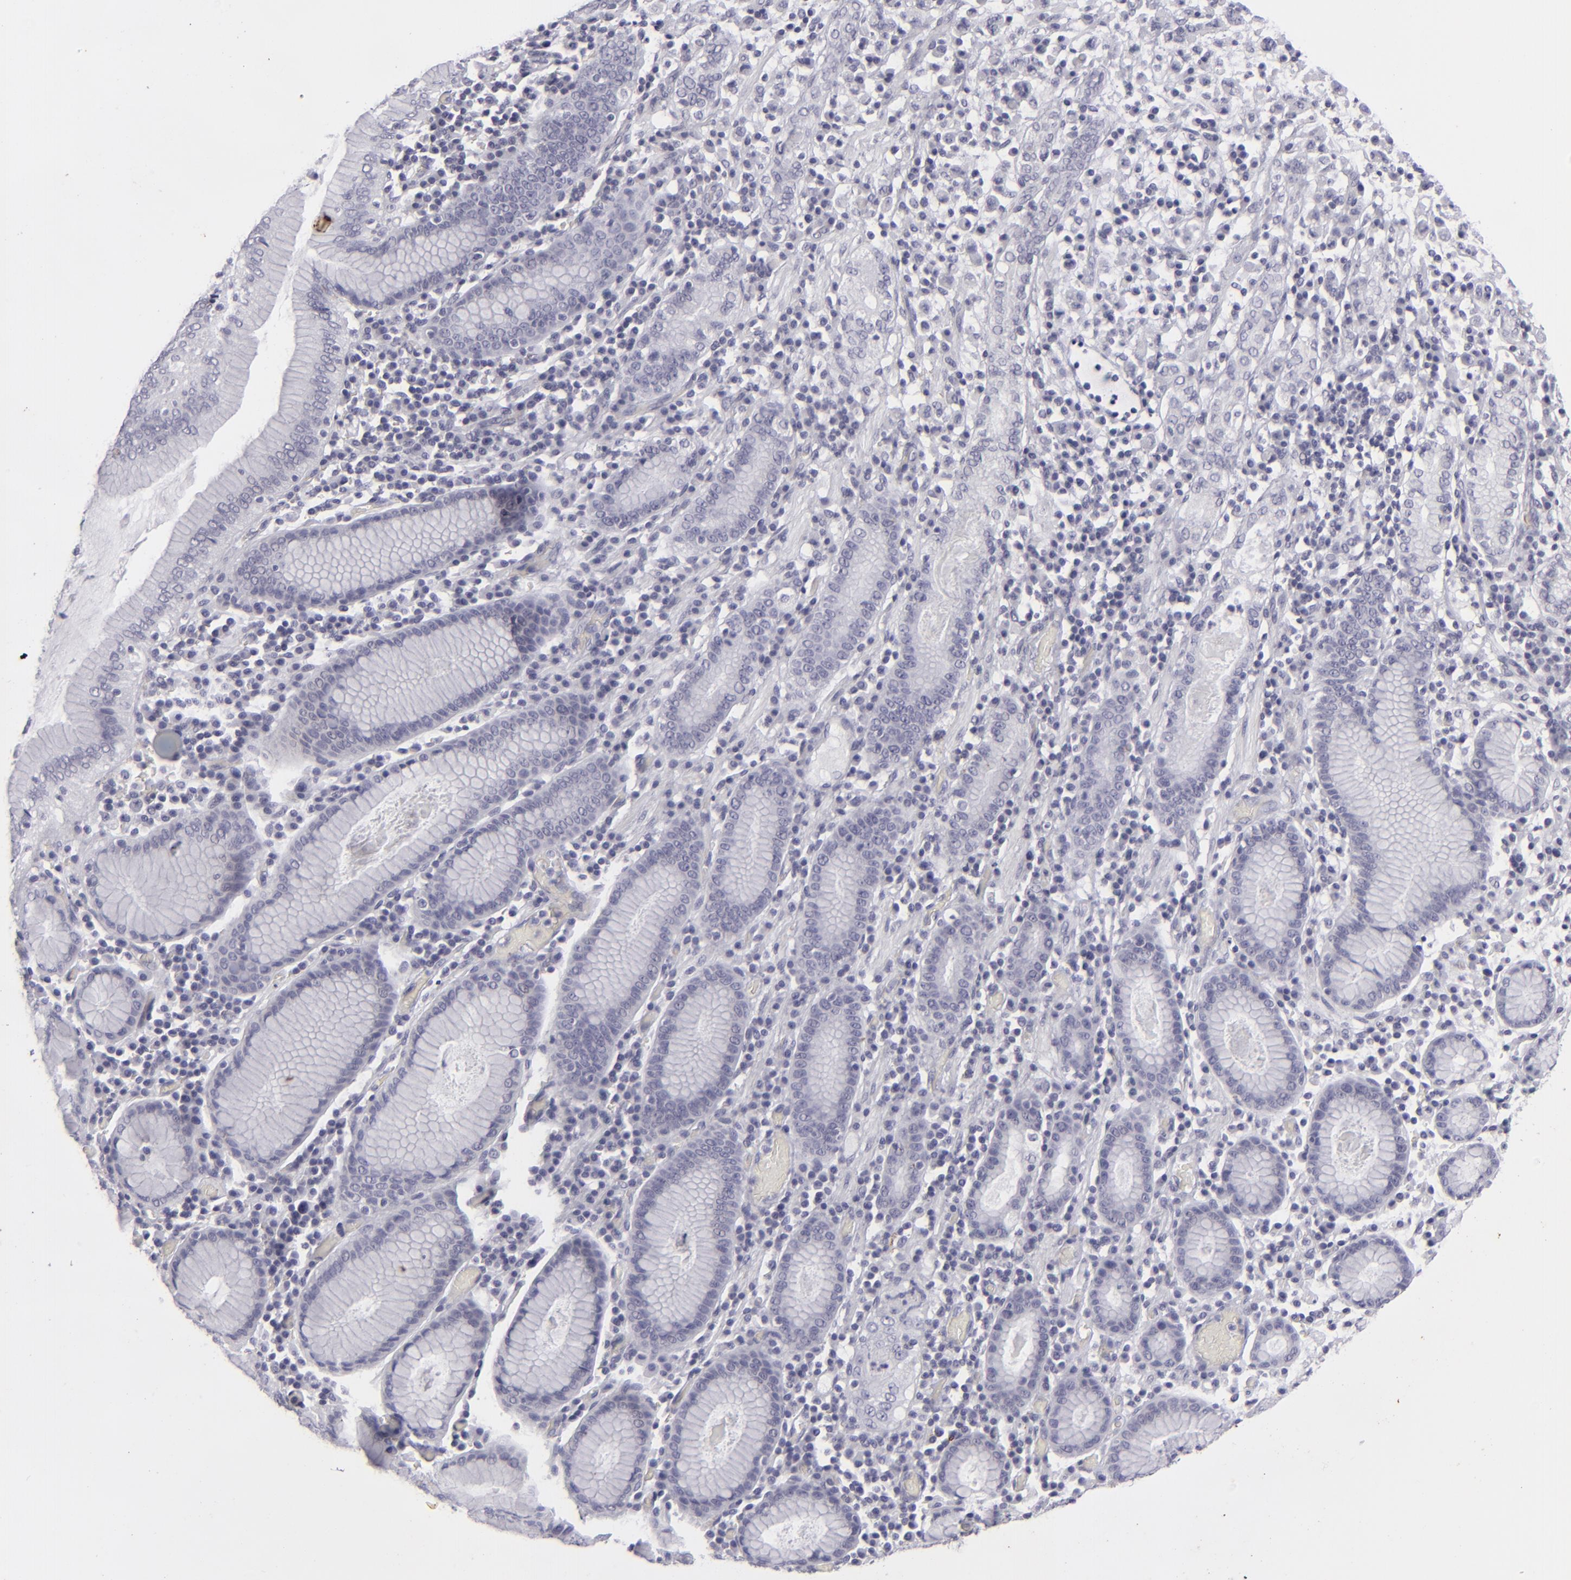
{"staining": {"intensity": "negative", "quantity": "none", "location": "none"}, "tissue": "stomach cancer", "cell_type": "Tumor cells", "image_type": "cancer", "snomed": [{"axis": "morphology", "description": "Adenocarcinoma, NOS"}, {"axis": "topography", "description": "Stomach, lower"}], "caption": "Protein analysis of stomach adenocarcinoma displays no significant expression in tumor cells.", "gene": "KRT1", "patient": {"sex": "male", "age": 88}}